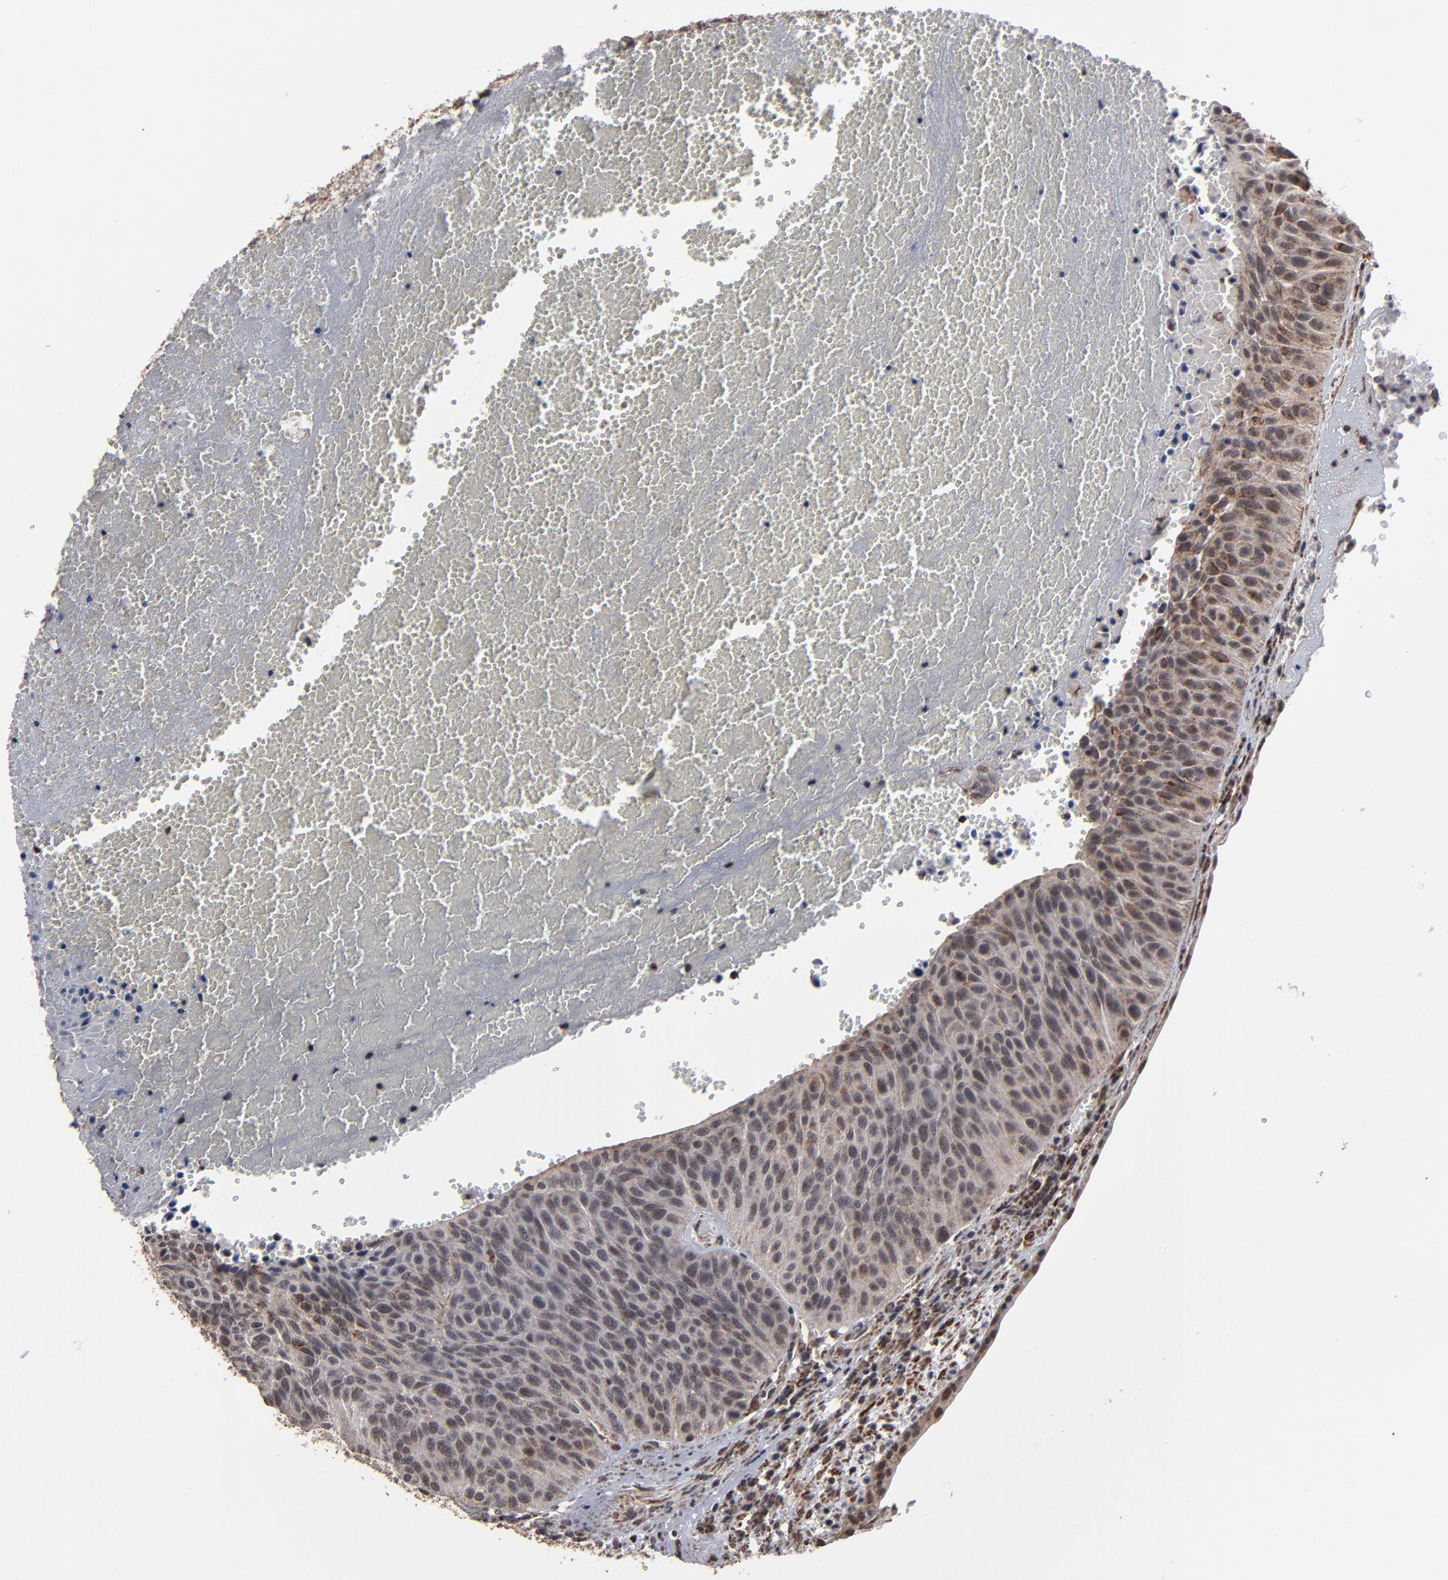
{"staining": {"intensity": "weak", "quantity": "<25%", "location": "cytoplasmic/membranous"}, "tissue": "urothelial cancer", "cell_type": "Tumor cells", "image_type": "cancer", "snomed": [{"axis": "morphology", "description": "Urothelial carcinoma, High grade"}, {"axis": "topography", "description": "Urinary bladder"}], "caption": "This is an immunohistochemistry (IHC) image of human urothelial cancer. There is no staining in tumor cells.", "gene": "BNIP3", "patient": {"sex": "male", "age": 66}}